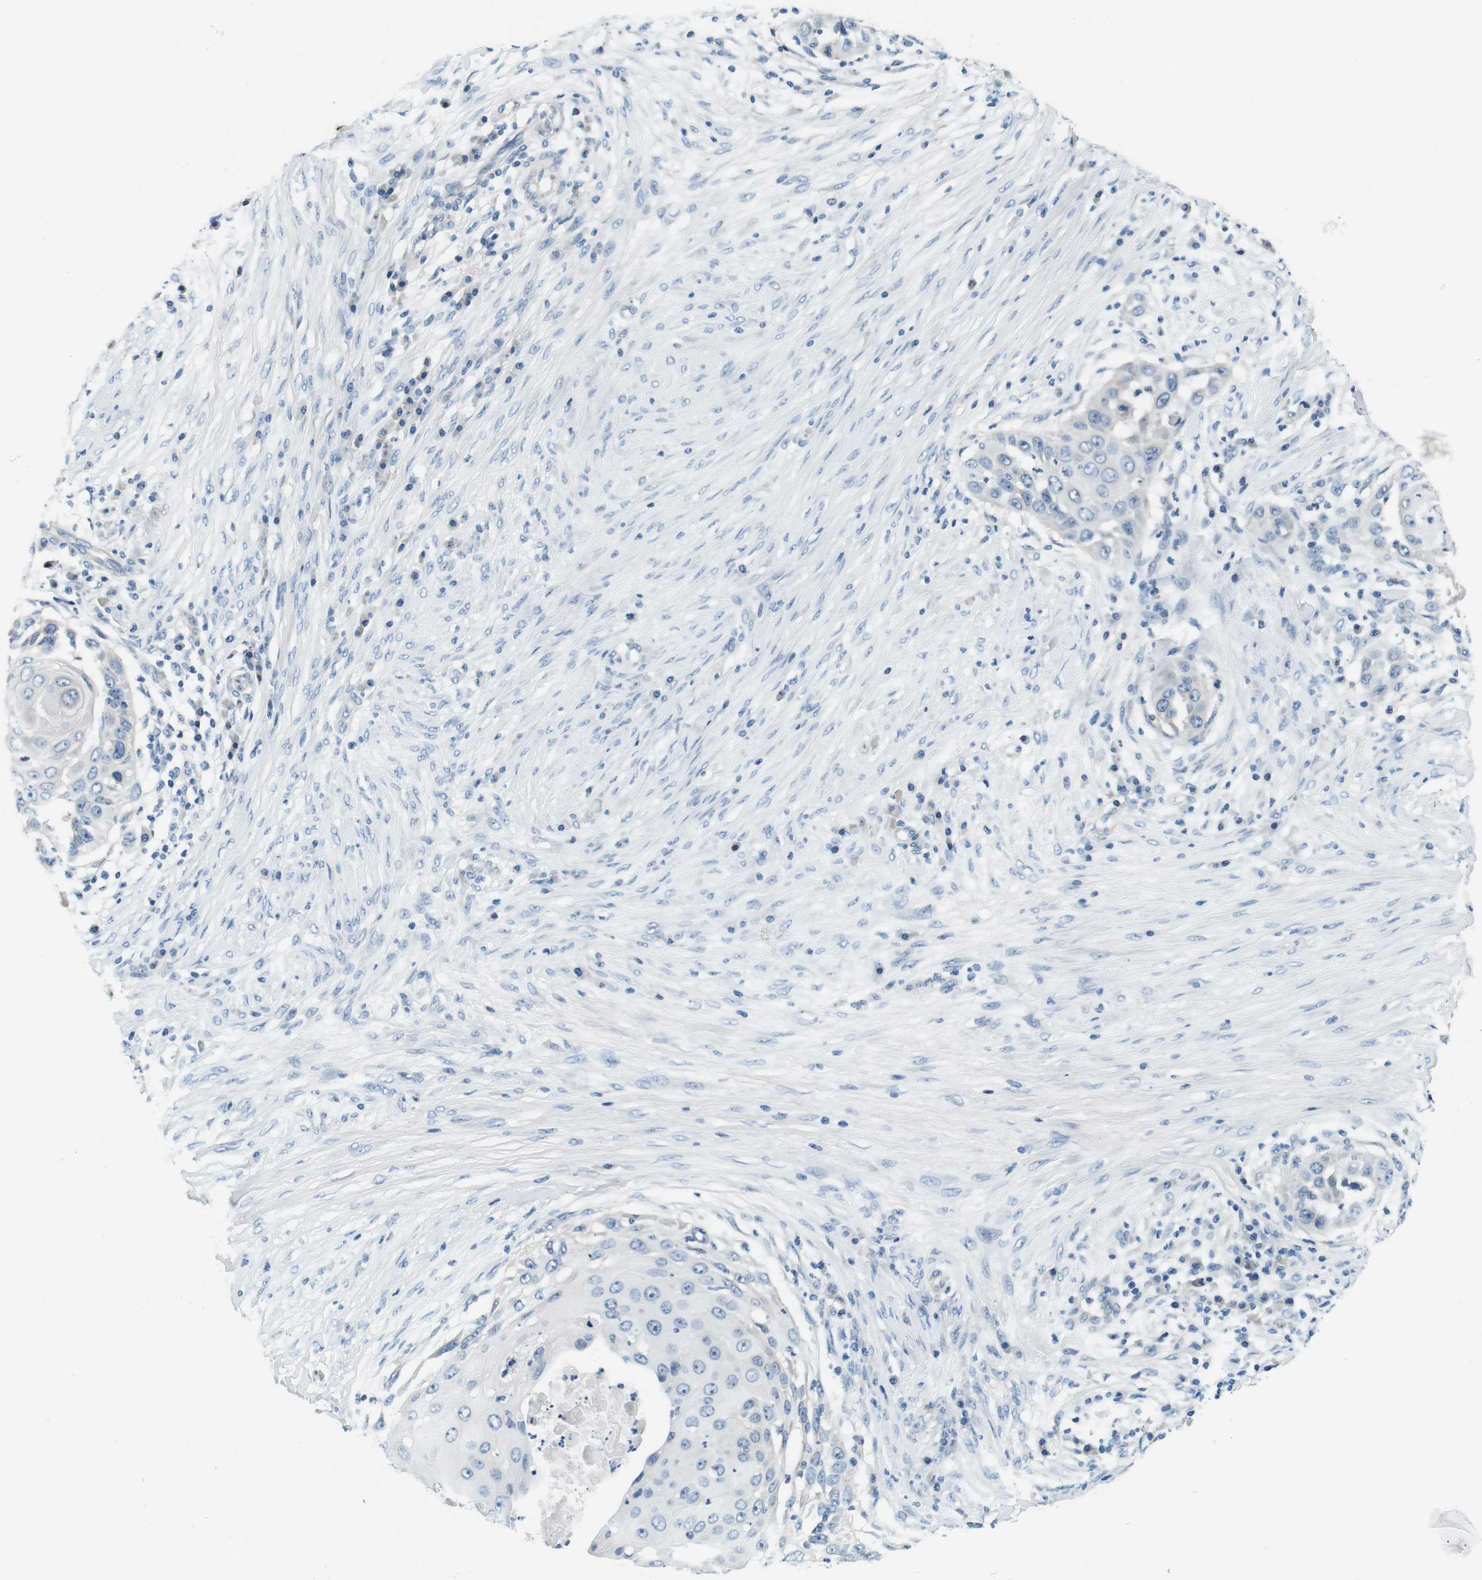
{"staining": {"intensity": "negative", "quantity": "none", "location": "none"}, "tissue": "skin cancer", "cell_type": "Tumor cells", "image_type": "cancer", "snomed": [{"axis": "morphology", "description": "Squamous cell carcinoma, NOS"}, {"axis": "topography", "description": "Skin"}], "caption": "Immunohistochemistry micrograph of human skin cancer stained for a protein (brown), which demonstrates no staining in tumor cells.", "gene": "DTNA", "patient": {"sex": "female", "age": 44}}